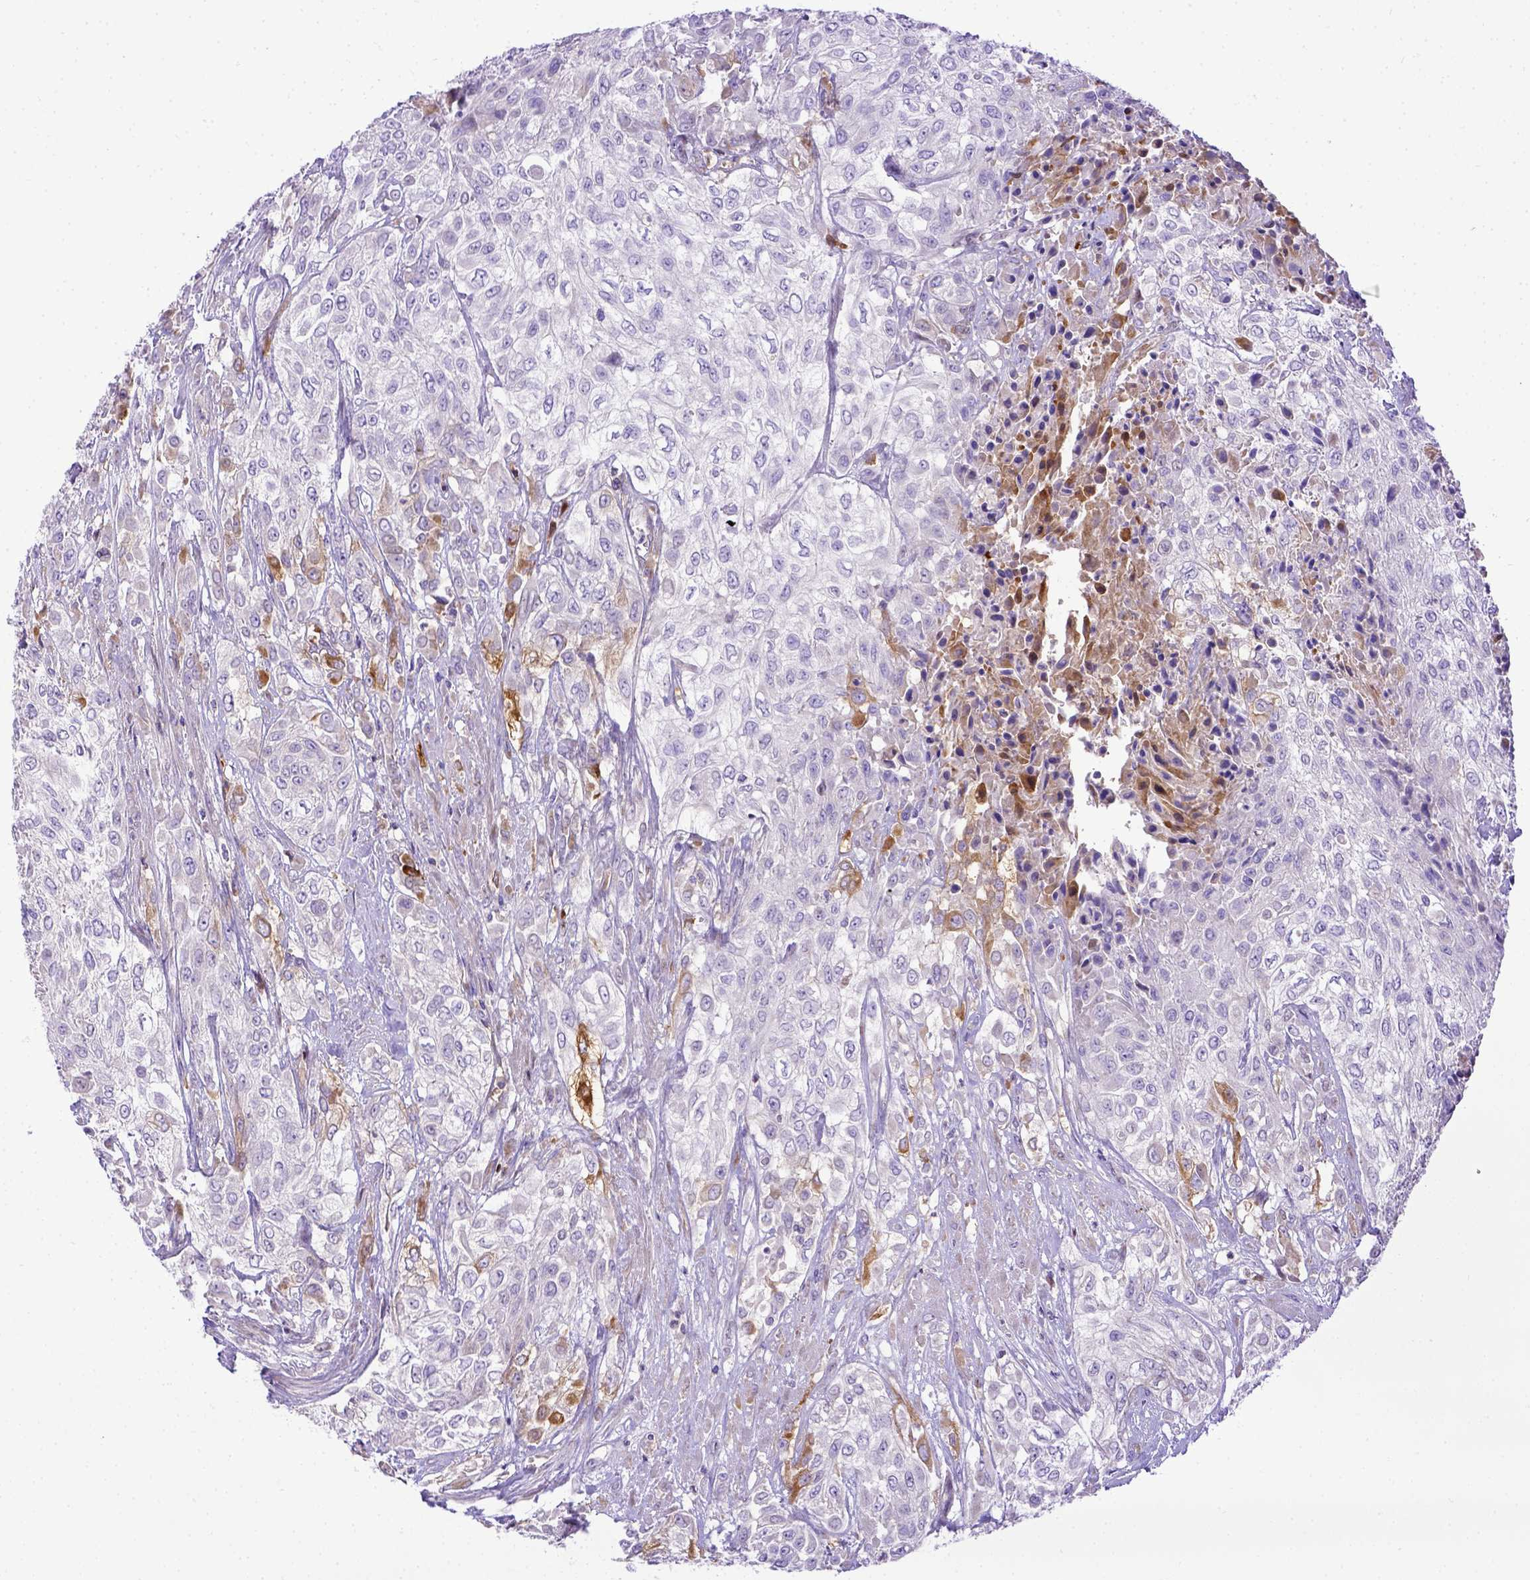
{"staining": {"intensity": "negative", "quantity": "none", "location": "none"}, "tissue": "urothelial cancer", "cell_type": "Tumor cells", "image_type": "cancer", "snomed": [{"axis": "morphology", "description": "Urothelial carcinoma, High grade"}, {"axis": "topography", "description": "Urinary bladder"}], "caption": "IHC photomicrograph of neoplastic tissue: urothelial carcinoma (high-grade) stained with DAB (3,3'-diaminobenzidine) displays no significant protein expression in tumor cells.", "gene": "CFAP300", "patient": {"sex": "male", "age": 57}}